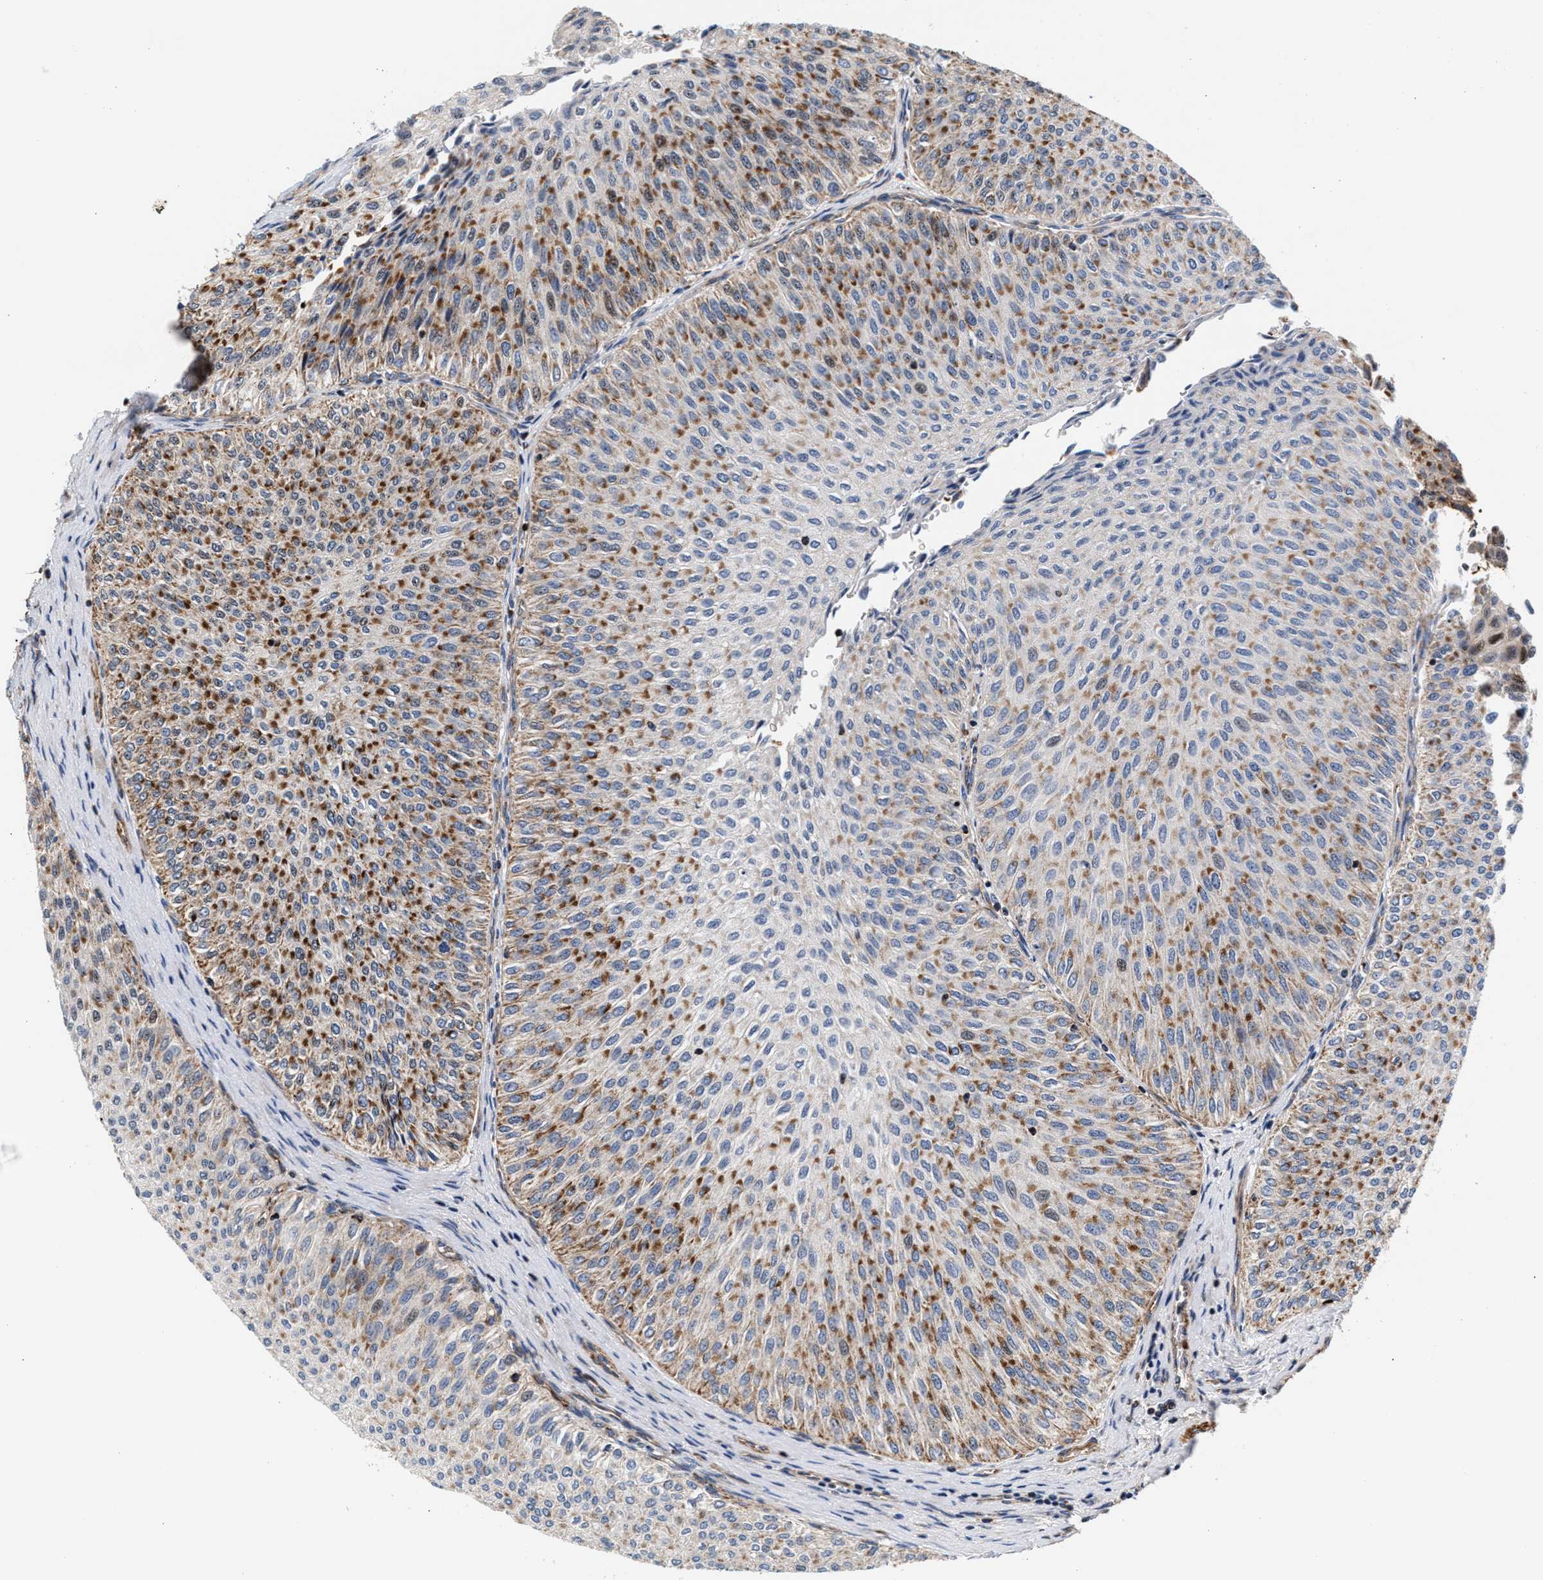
{"staining": {"intensity": "moderate", "quantity": "25%-75%", "location": "cytoplasmic/membranous"}, "tissue": "urothelial cancer", "cell_type": "Tumor cells", "image_type": "cancer", "snomed": [{"axis": "morphology", "description": "Urothelial carcinoma, Low grade"}, {"axis": "topography", "description": "Urinary bladder"}], "caption": "Immunohistochemical staining of human urothelial cancer shows medium levels of moderate cytoplasmic/membranous protein expression in about 25%-75% of tumor cells.", "gene": "SGK1", "patient": {"sex": "male", "age": 78}}